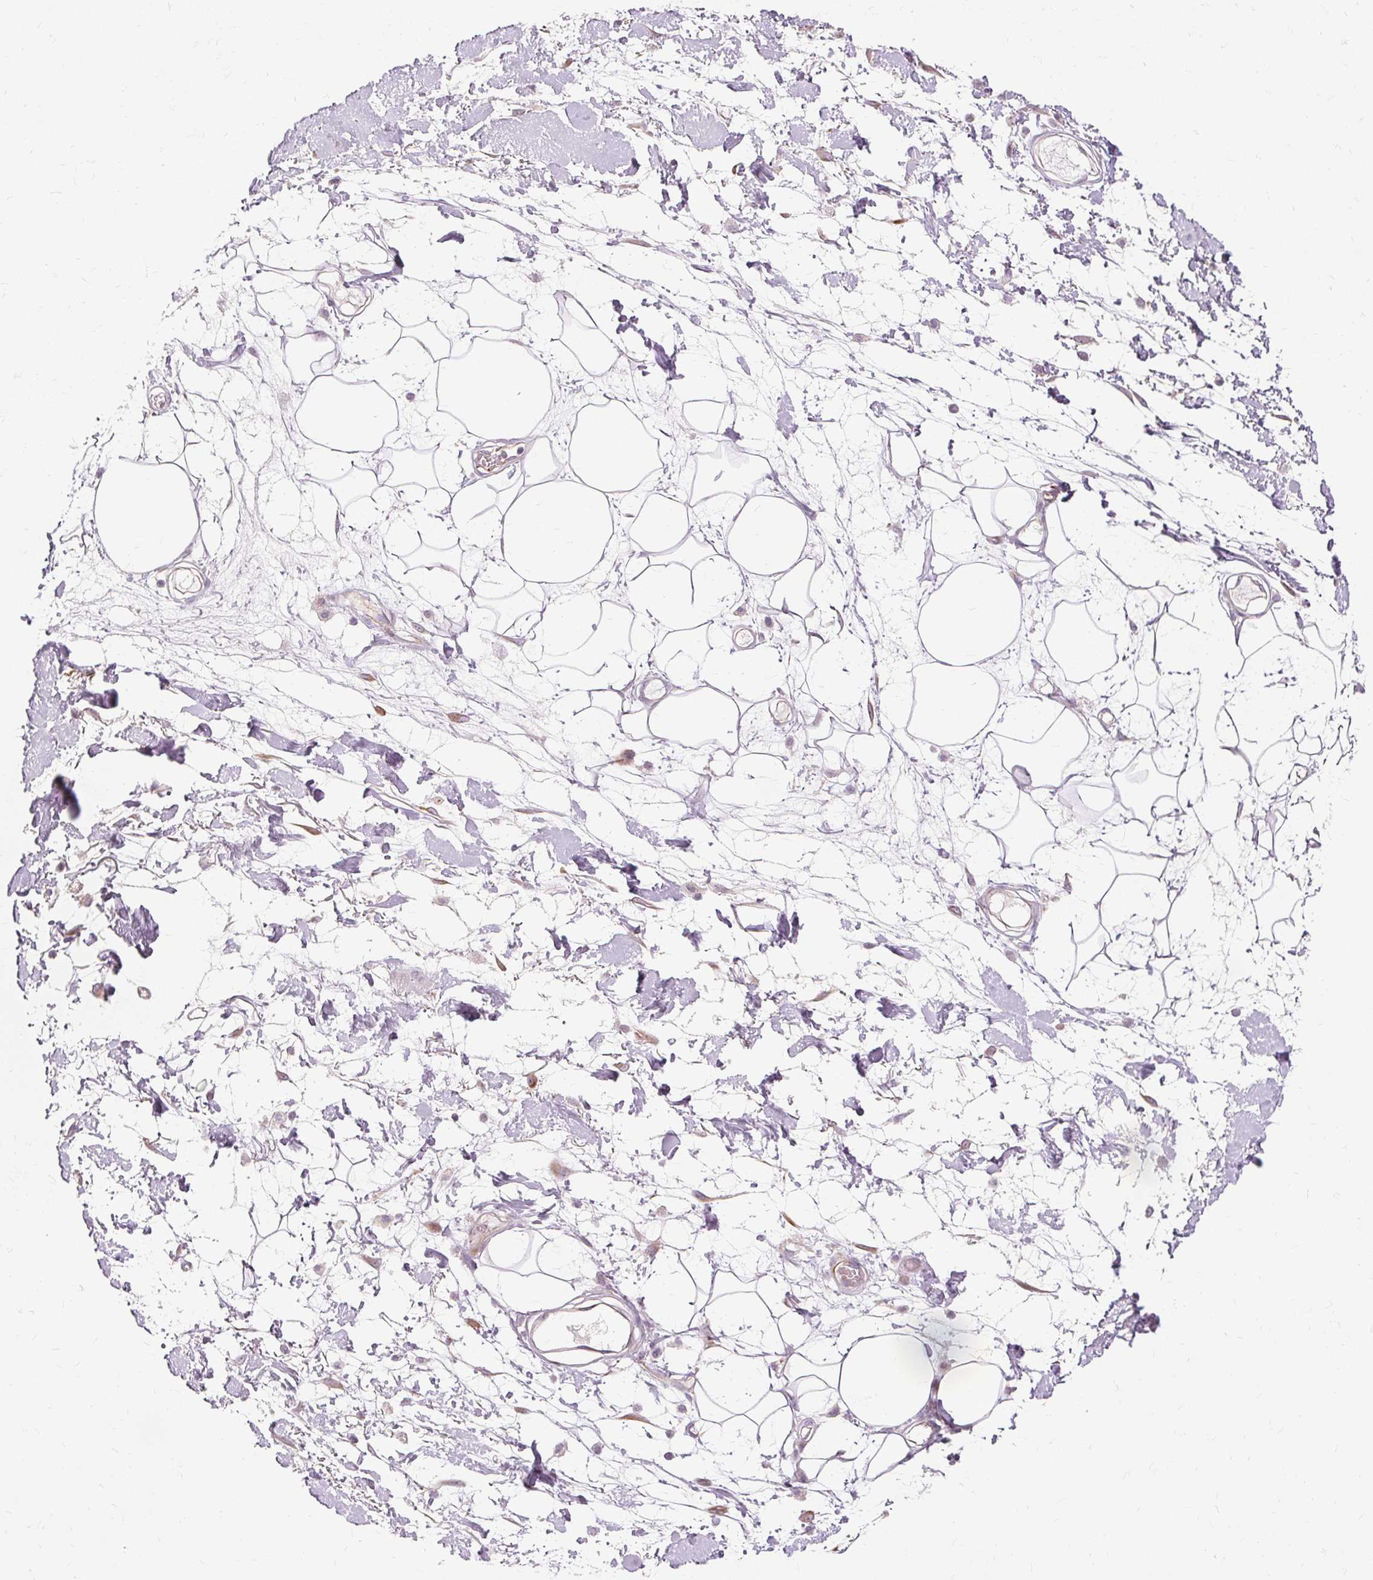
{"staining": {"intensity": "negative", "quantity": "none", "location": "none"}, "tissue": "adipose tissue", "cell_type": "Adipocytes", "image_type": "normal", "snomed": [{"axis": "morphology", "description": "Normal tissue, NOS"}, {"axis": "topography", "description": "Vulva"}, {"axis": "topography", "description": "Peripheral nerve tissue"}], "caption": "This is a histopathology image of immunohistochemistry (IHC) staining of benign adipose tissue, which shows no positivity in adipocytes.", "gene": "MMACHC", "patient": {"sex": "female", "age": 68}}